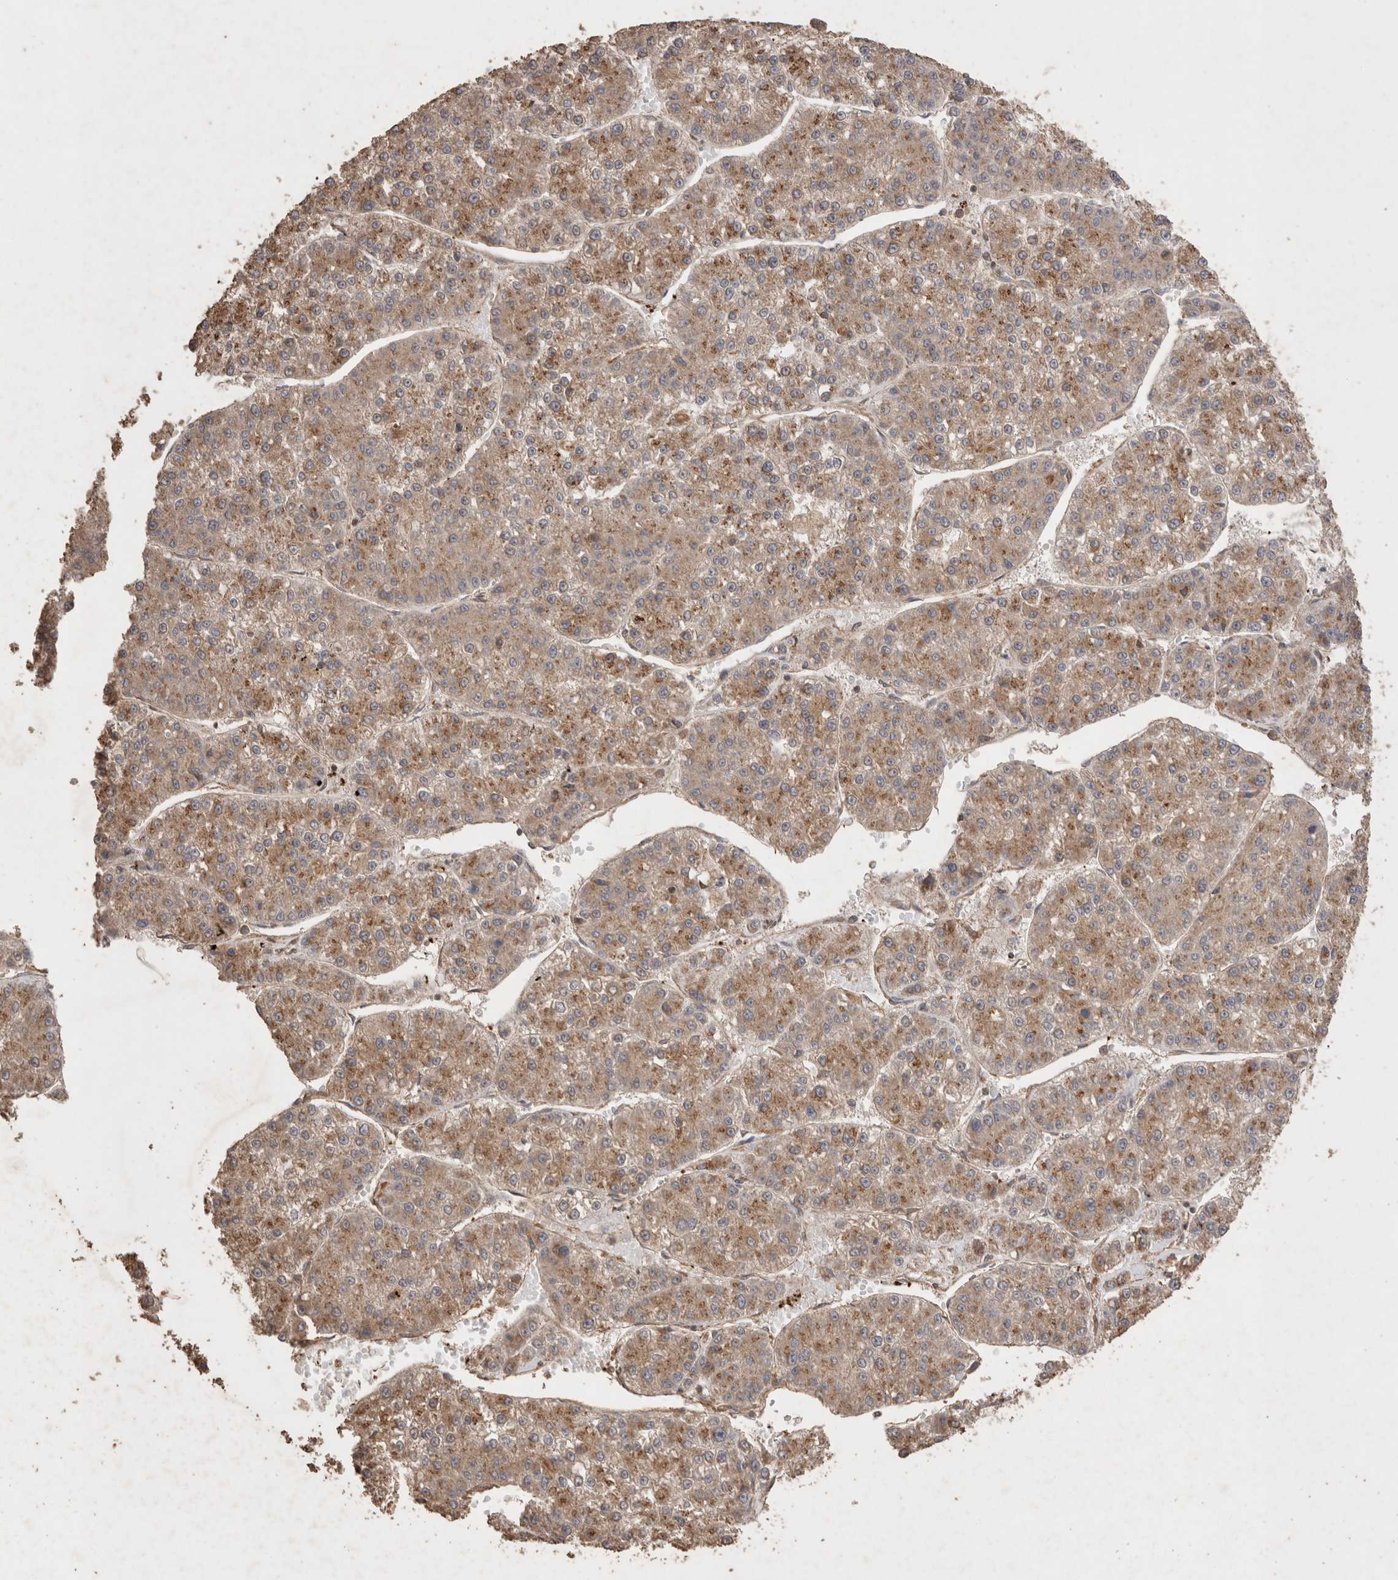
{"staining": {"intensity": "moderate", "quantity": ">75%", "location": "cytoplasmic/membranous"}, "tissue": "liver cancer", "cell_type": "Tumor cells", "image_type": "cancer", "snomed": [{"axis": "morphology", "description": "Carcinoma, Hepatocellular, NOS"}, {"axis": "topography", "description": "Liver"}], "caption": "The immunohistochemical stain labels moderate cytoplasmic/membranous positivity in tumor cells of liver hepatocellular carcinoma tissue. (Brightfield microscopy of DAB IHC at high magnification).", "gene": "SNX31", "patient": {"sex": "female", "age": 73}}